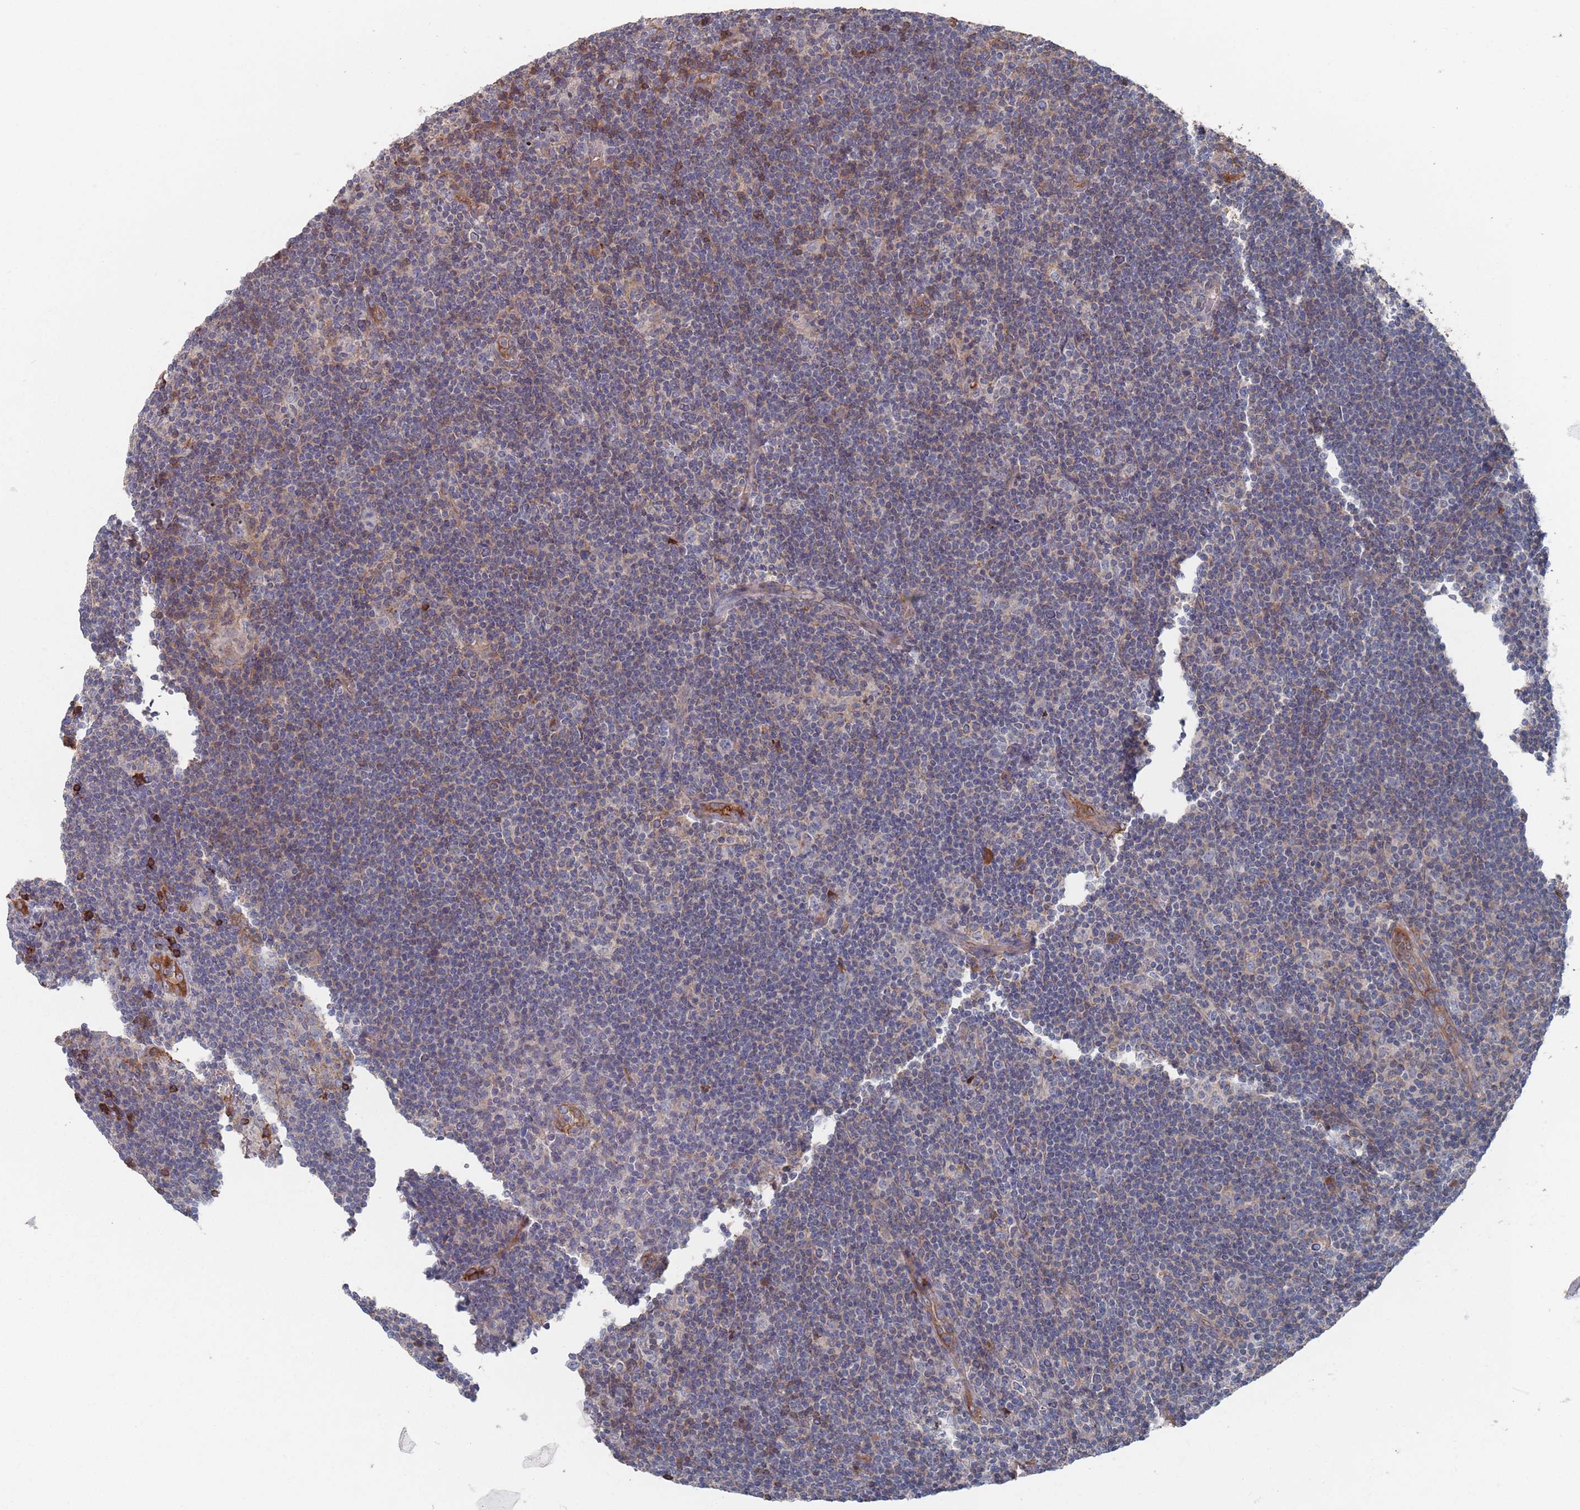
{"staining": {"intensity": "negative", "quantity": "none", "location": "none"}, "tissue": "lymphoma", "cell_type": "Tumor cells", "image_type": "cancer", "snomed": [{"axis": "morphology", "description": "Hodgkin's disease, NOS"}, {"axis": "topography", "description": "Lymph node"}], "caption": "Hodgkin's disease was stained to show a protein in brown. There is no significant positivity in tumor cells.", "gene": "PLEKHA4", "patient": {"sex": "female", "age": 57}}